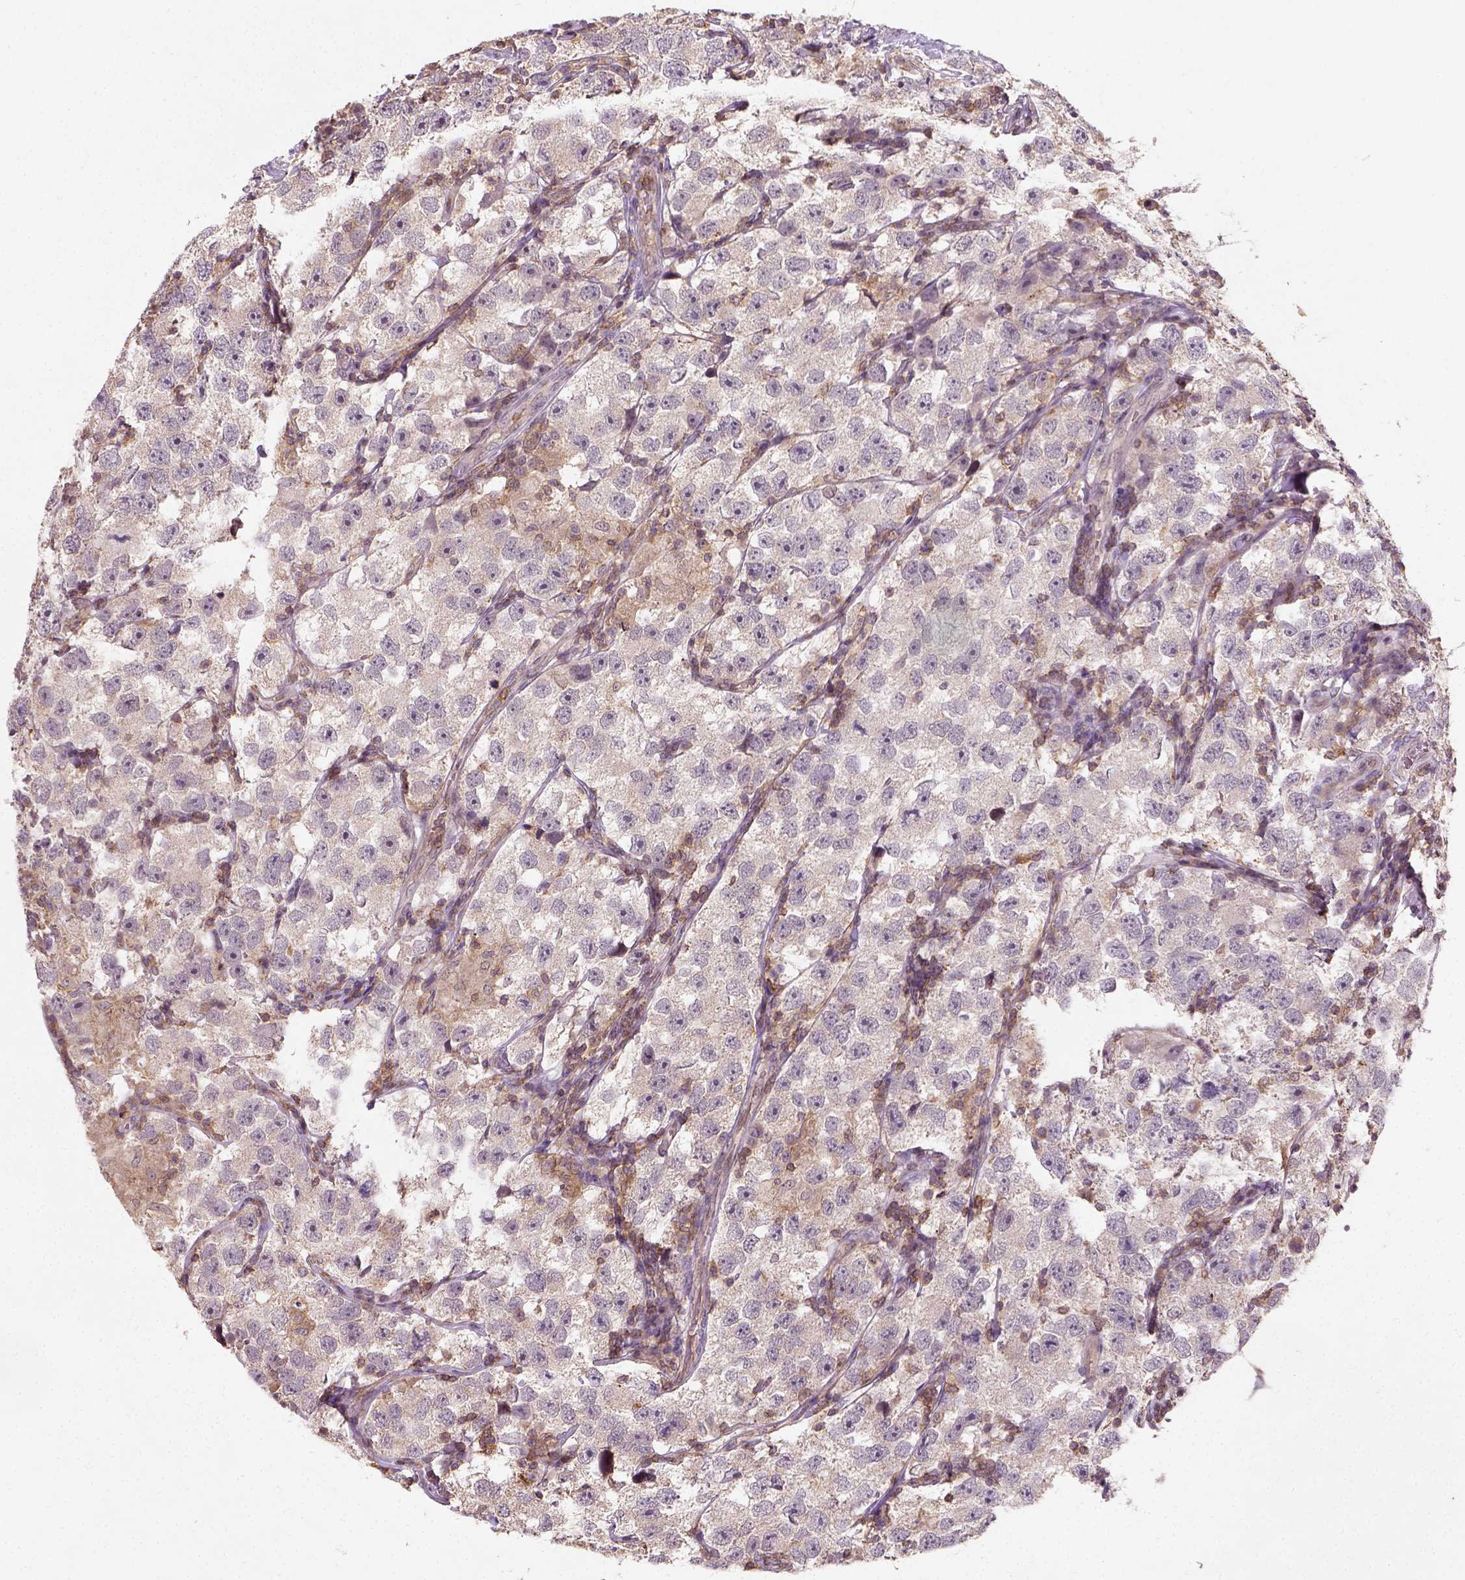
{"staining": {"intensity": "negative", "quantity": "none", "location": "none"}, "tissue": "testis cancer", "cell_type": "Tumor cells", "image_type": "cancer", "snomed": [{"axis": "morphology", "description": "Seminoma, NOS"}, {"axis": "topography", "description": "Testis"}], "caption": "Testis cancer was stained to show a protein in brown. There is no significant staining in tumor cells.", "gene": "CAMKK1", "patient": {"sex": "male", "age": 26}}